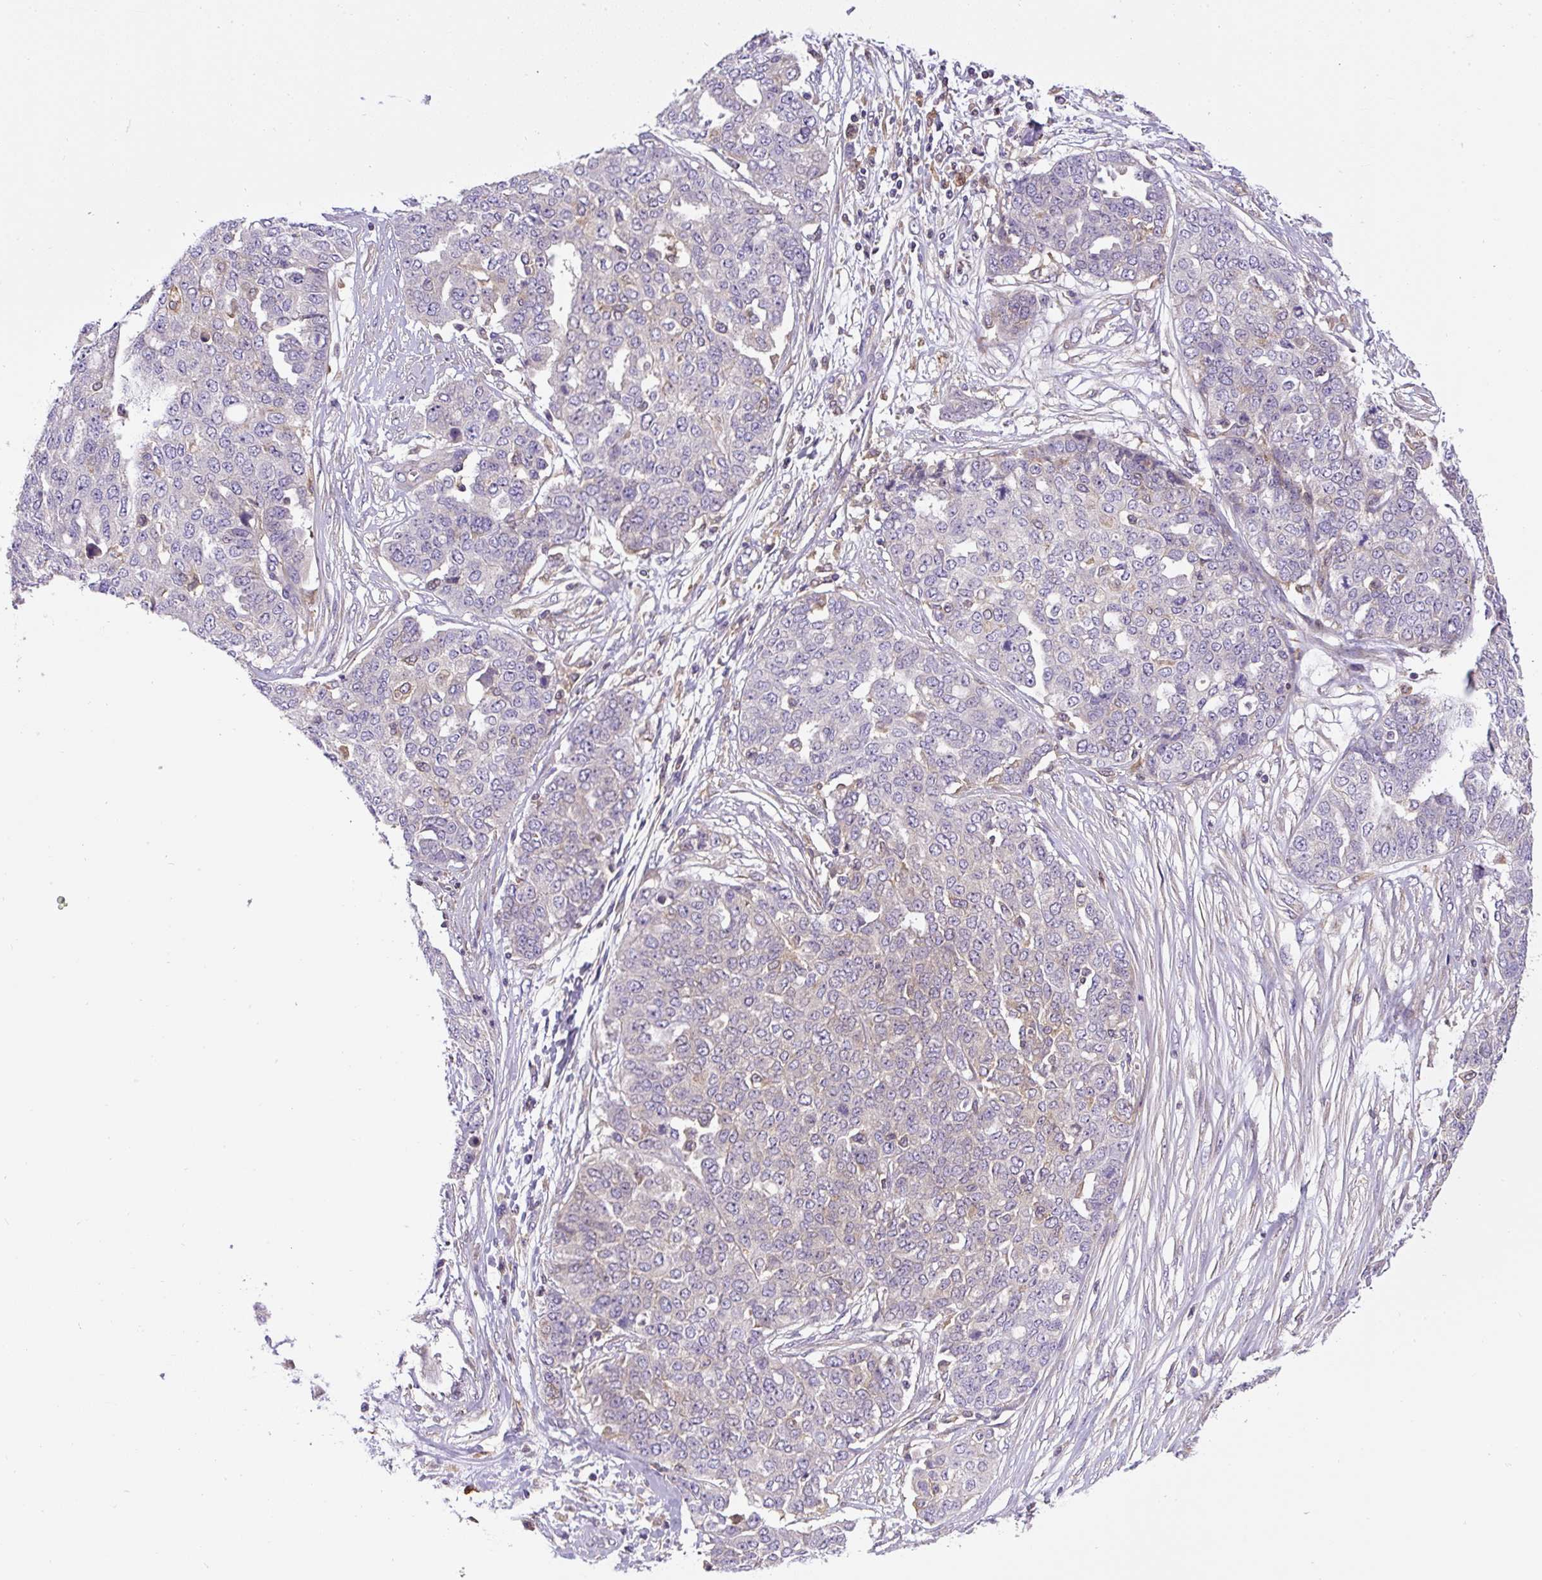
{"staining": {"intensity": "negative", "quantity": "none", "location": "none"}, "tissue": "ovarian cancer", "cell_type": "Tumor cells", "image_type": "cancer", "snomed": [{"axis": "morphology", "description": "Cystadenocarcinoma, serous, NOS"}, {"axis": "topography", "description": "Soft tissue"}, {"axis": "topography", "description": "Ovary"}], "caption": "A histopathology image of serous cystadenocarcinoma (ovarian) stained for a protein exhibits no brown staining in tumor cells.", "gene": "CCDC28A", "patient": {"sex": "female", "age": 57}}